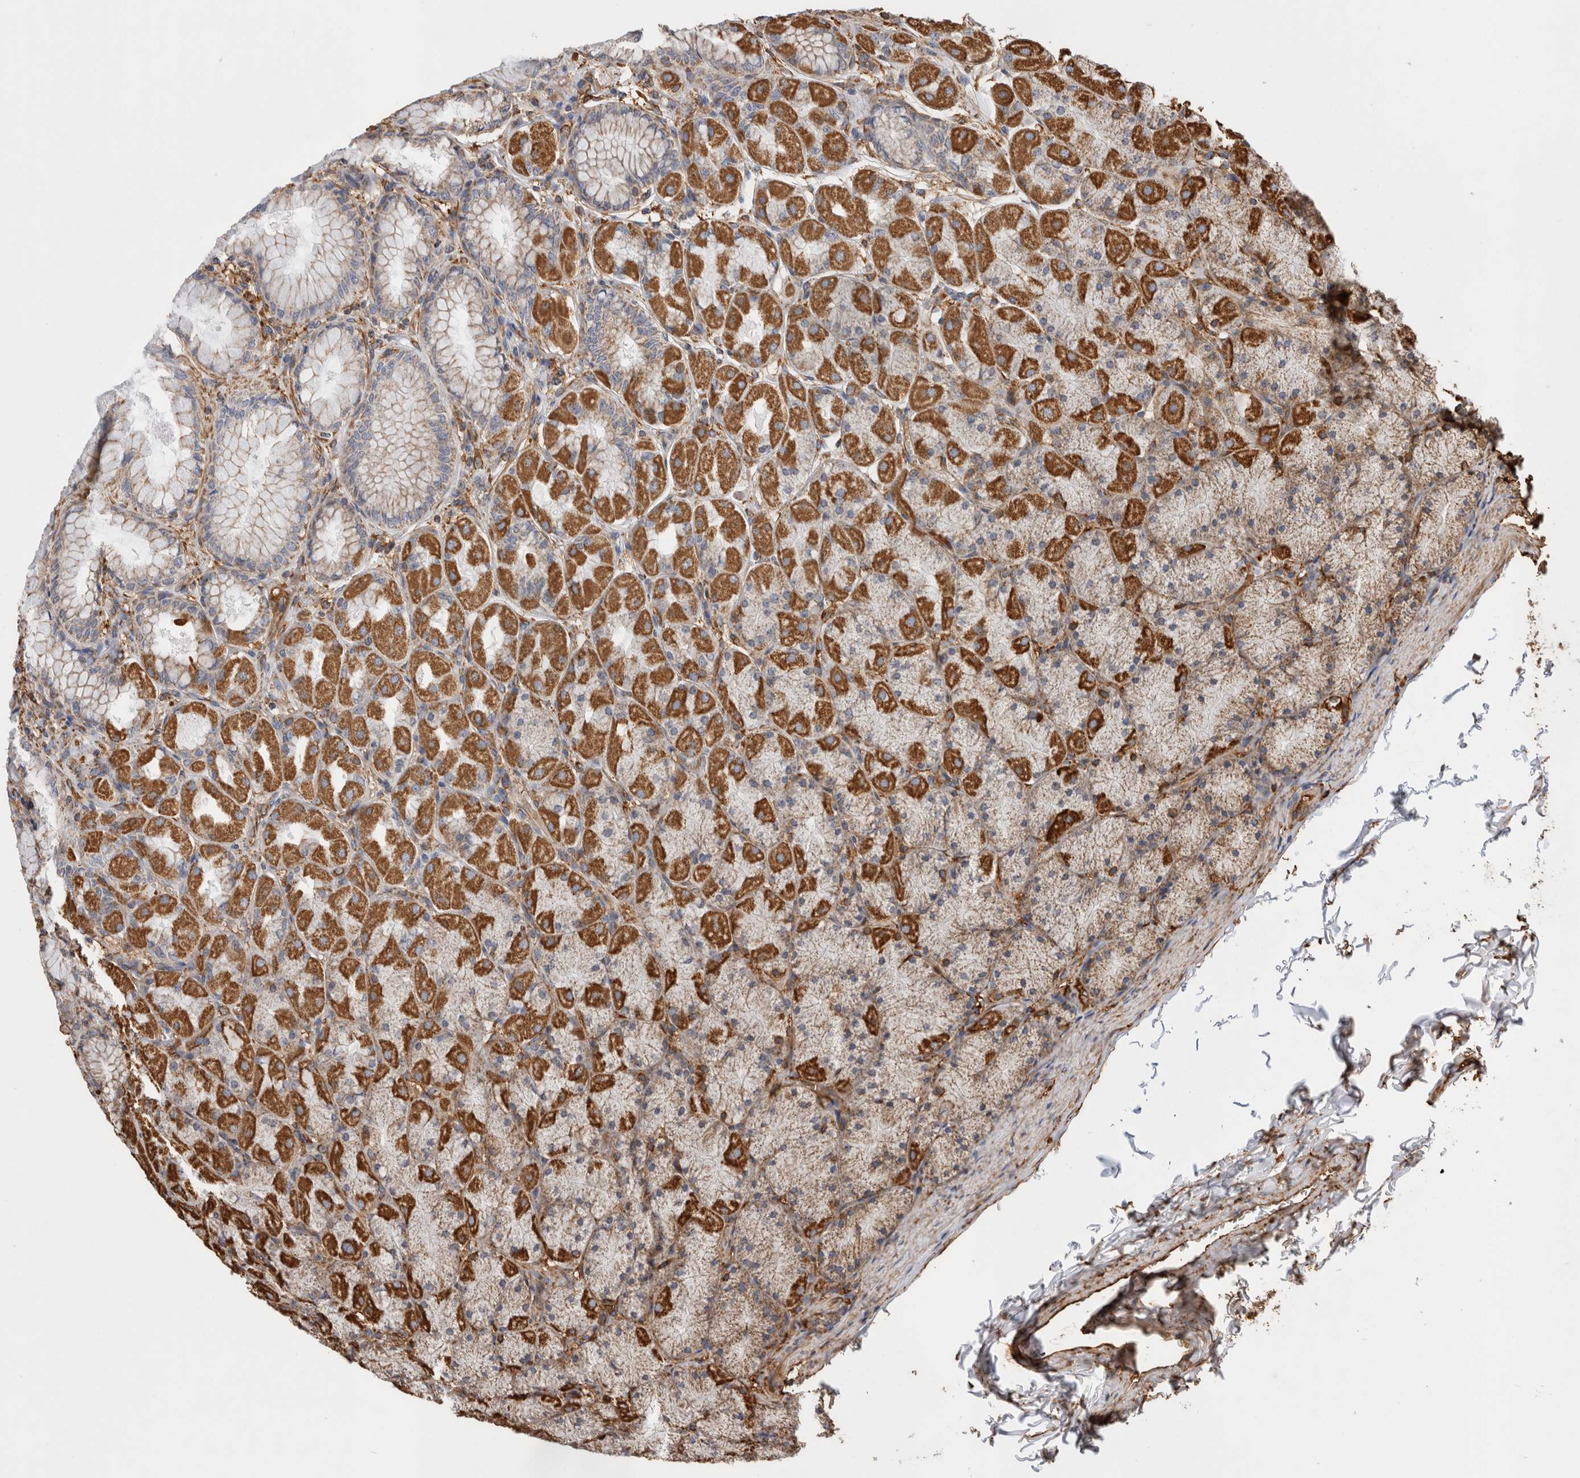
{"staining": {"intensity": "moderate", "quantity": "25%-75%", "location": "cytoplasmic/membranous"}, "tissue": "stomach", "cell_type": "Glandular cells", "image_type": "normal", "snomed": [{"axis": "morphology", "description": "Normal tissue, NOS"}, {"axis": "topography", "description": "Stomach, upper"}], "caption": "Moderate cytoplasmic/membranous positivity is seen in about 25%-75% of glandular cells in benign stomach.", "gene": "ZNF397", "patient": {"sex": "female", "age": 56}}